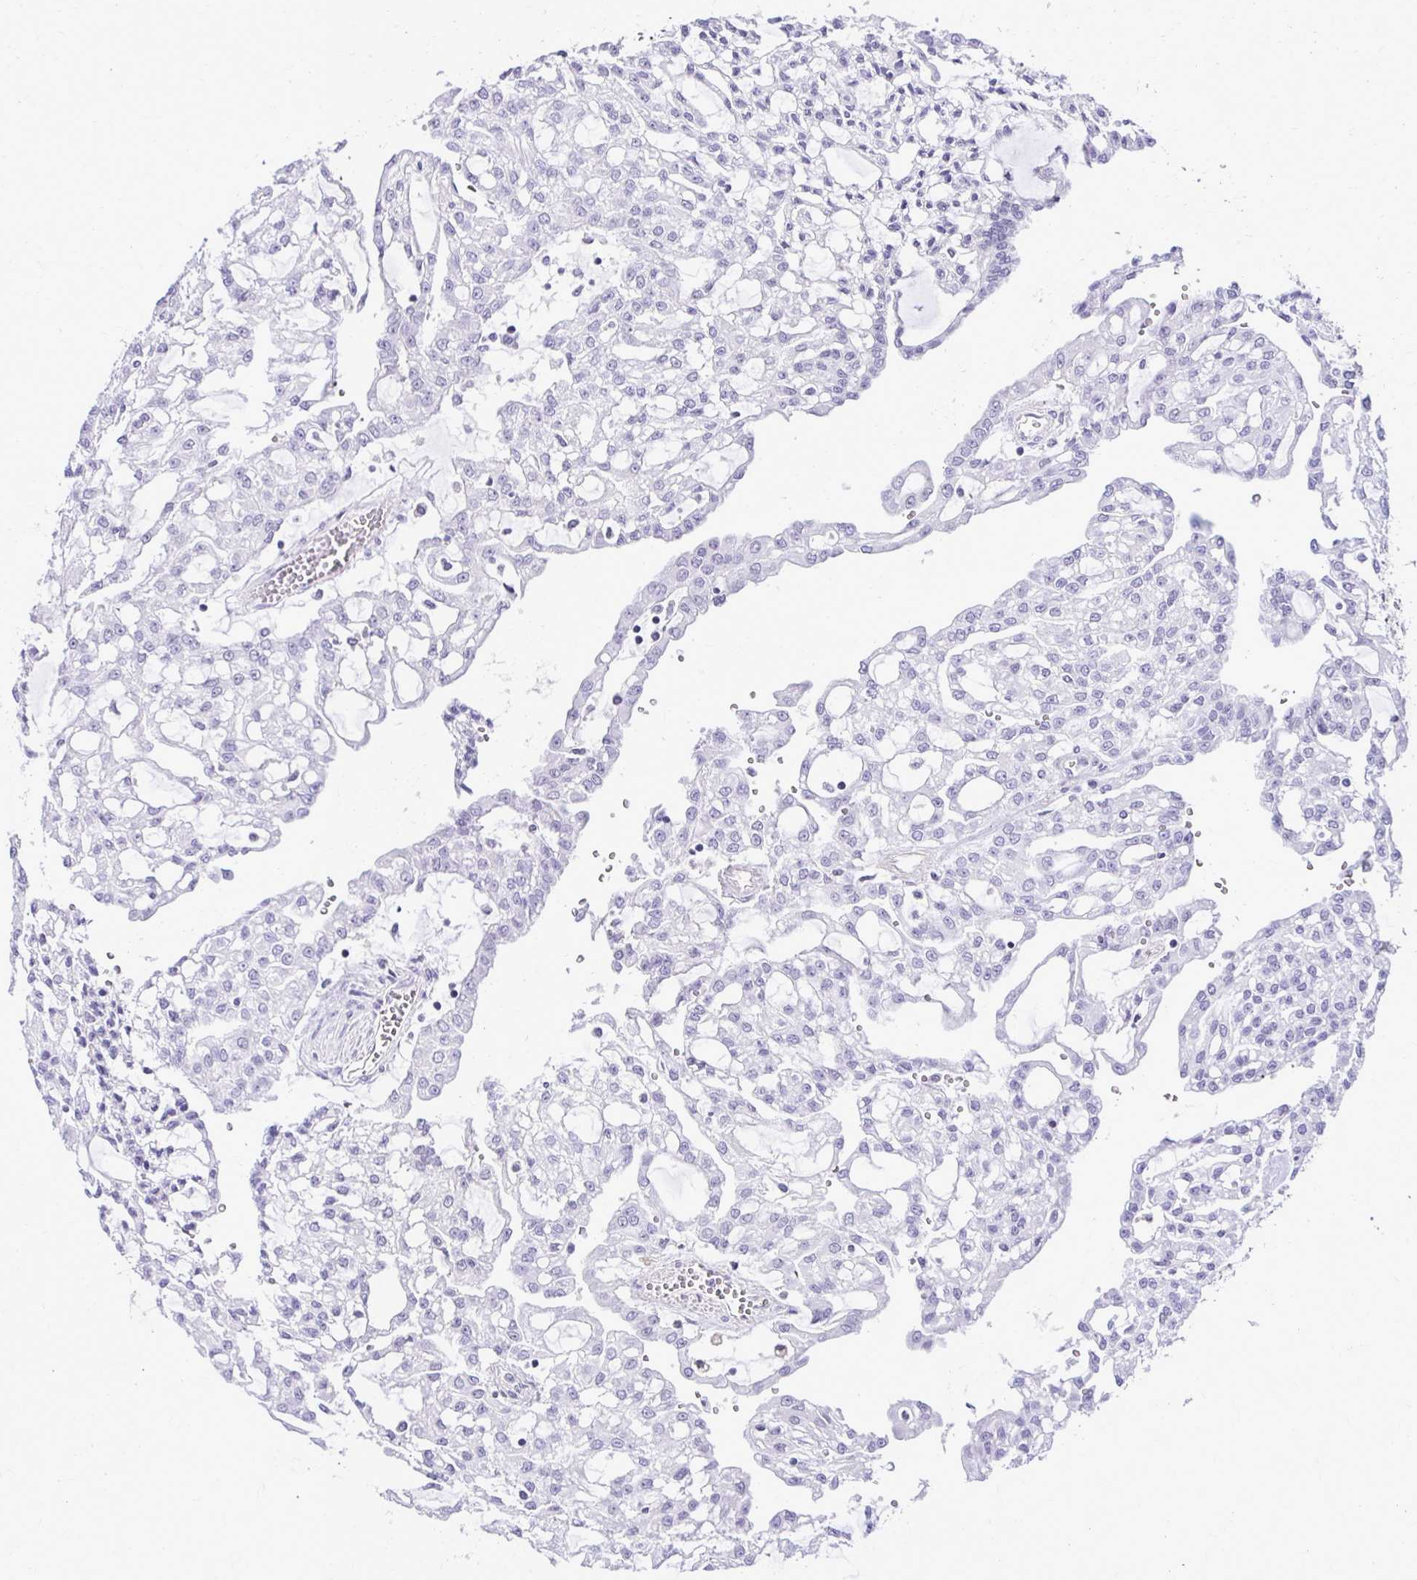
{"staining": {"intensity": "negative", "quantity": "none", "location": "none"}, "tissue": "renal cancer", "cell_type": "Tumor cells", "image_type": "cancer", "snomed": [{"axis": "morphology", "description": "Adenocarcinoma, NOS"}, {"axis": "topography", "description": "Kidney"}], "caption": "High power microscopy photomicrograph of an immunohistochemistry photomicrograph of adenocarcinoma (renal), revealing no significant positivity in tumor cells.", "gene": "RASL11B", "patient": {"sex": "male", "age": 63}}